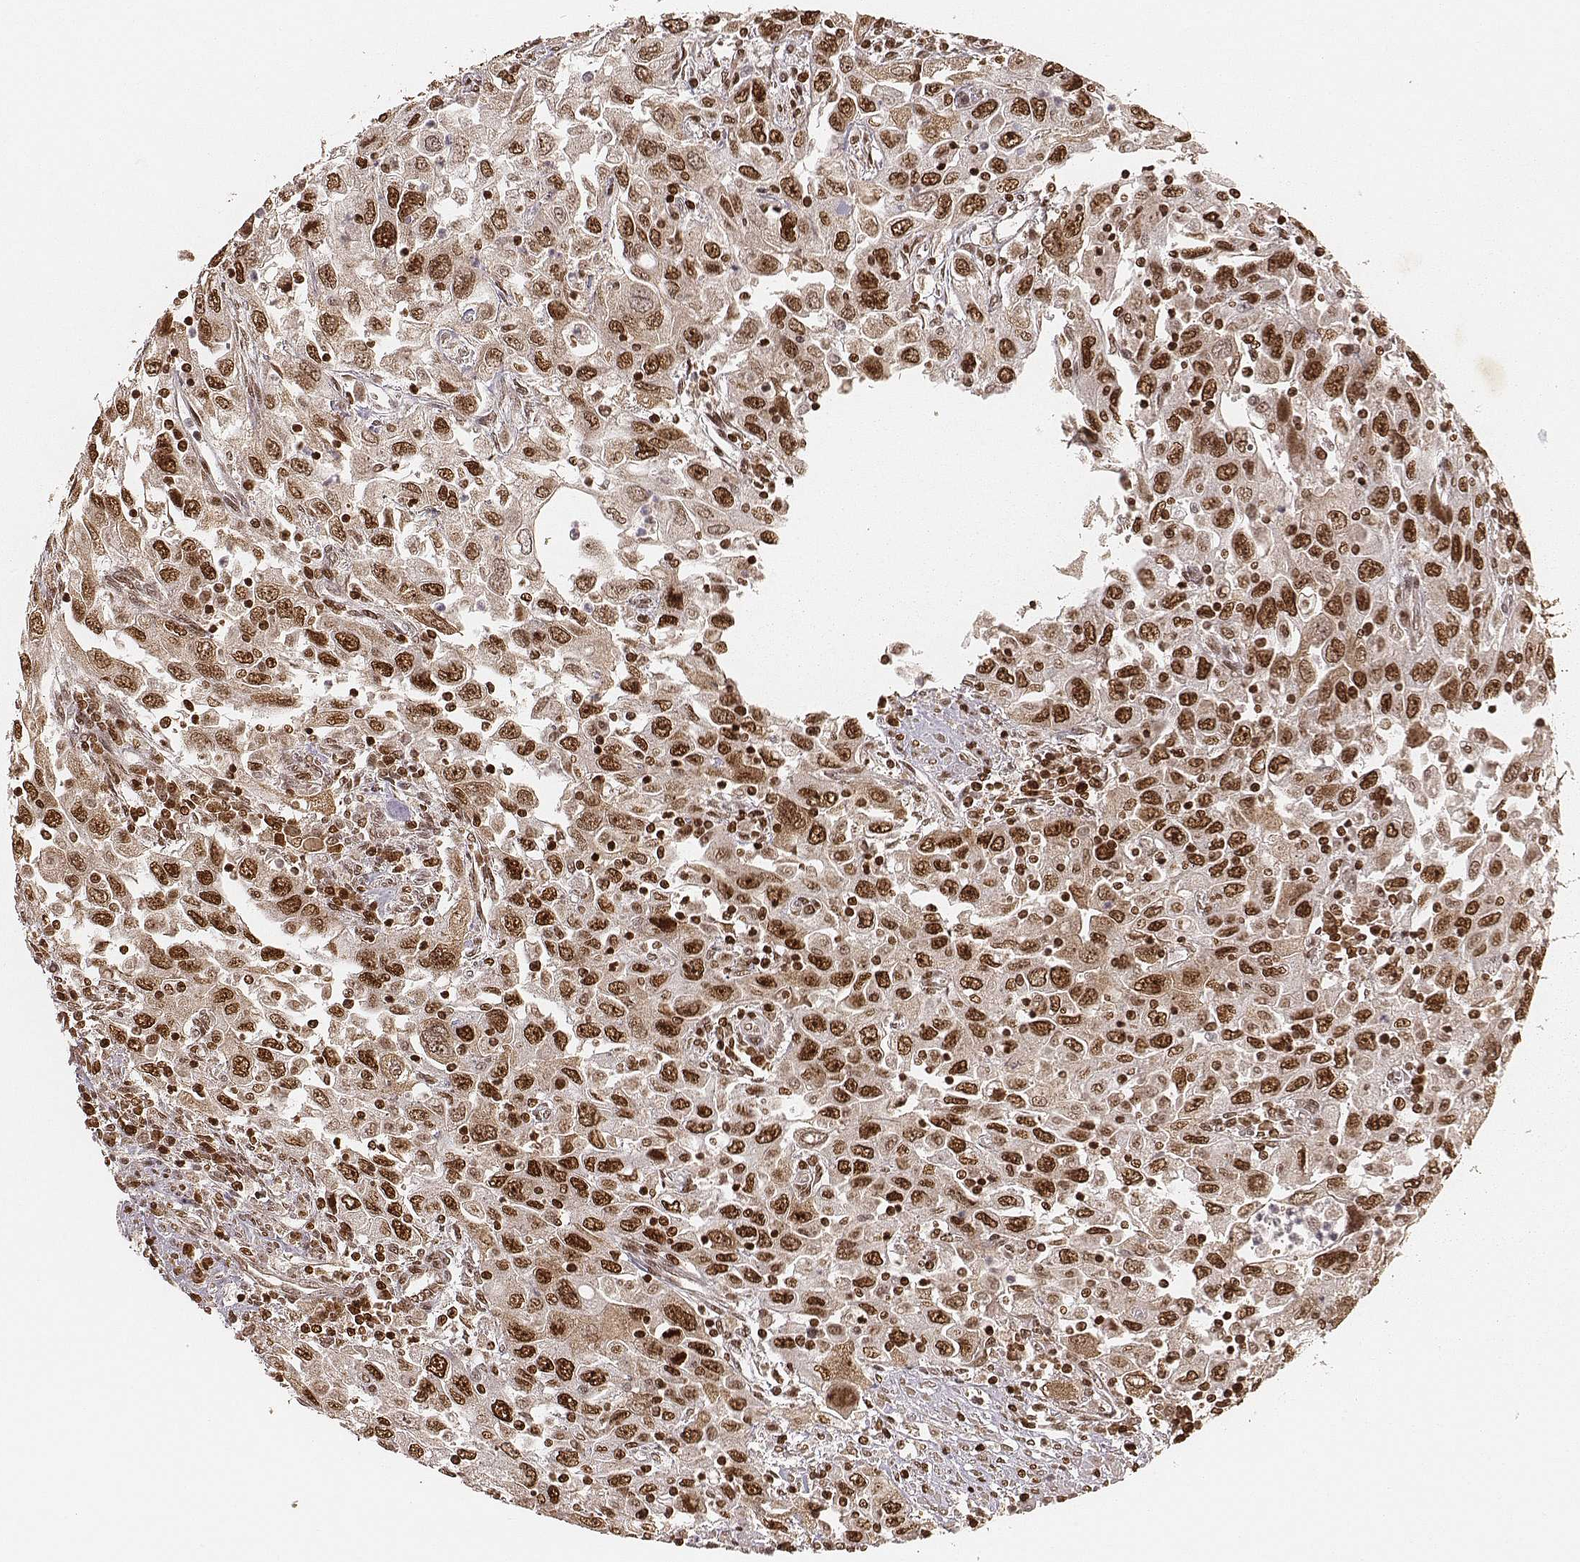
{"staining": {"intensity": "strong", "quantity": ">75%", "location": "nuclear"}, "tissue": "urothelial cancer", "cell_type": "Tumor cells", "image_type": "cancer", "snomed": [{"axis": "morphology", "description": "Urothelial carcinoma, High grade"}, {"axis": "topography", "description": "Urinary bladder"}], "caption": "IHC (DAB (3,3'-diaminobenzidine)) staining of human urothelial carcinoma (high-grade) demonstrates strong nuclear protein expression in about >75% of tumor cells.", "gene": "PARP1", "patient": {"sex": "male", "age": 76}}